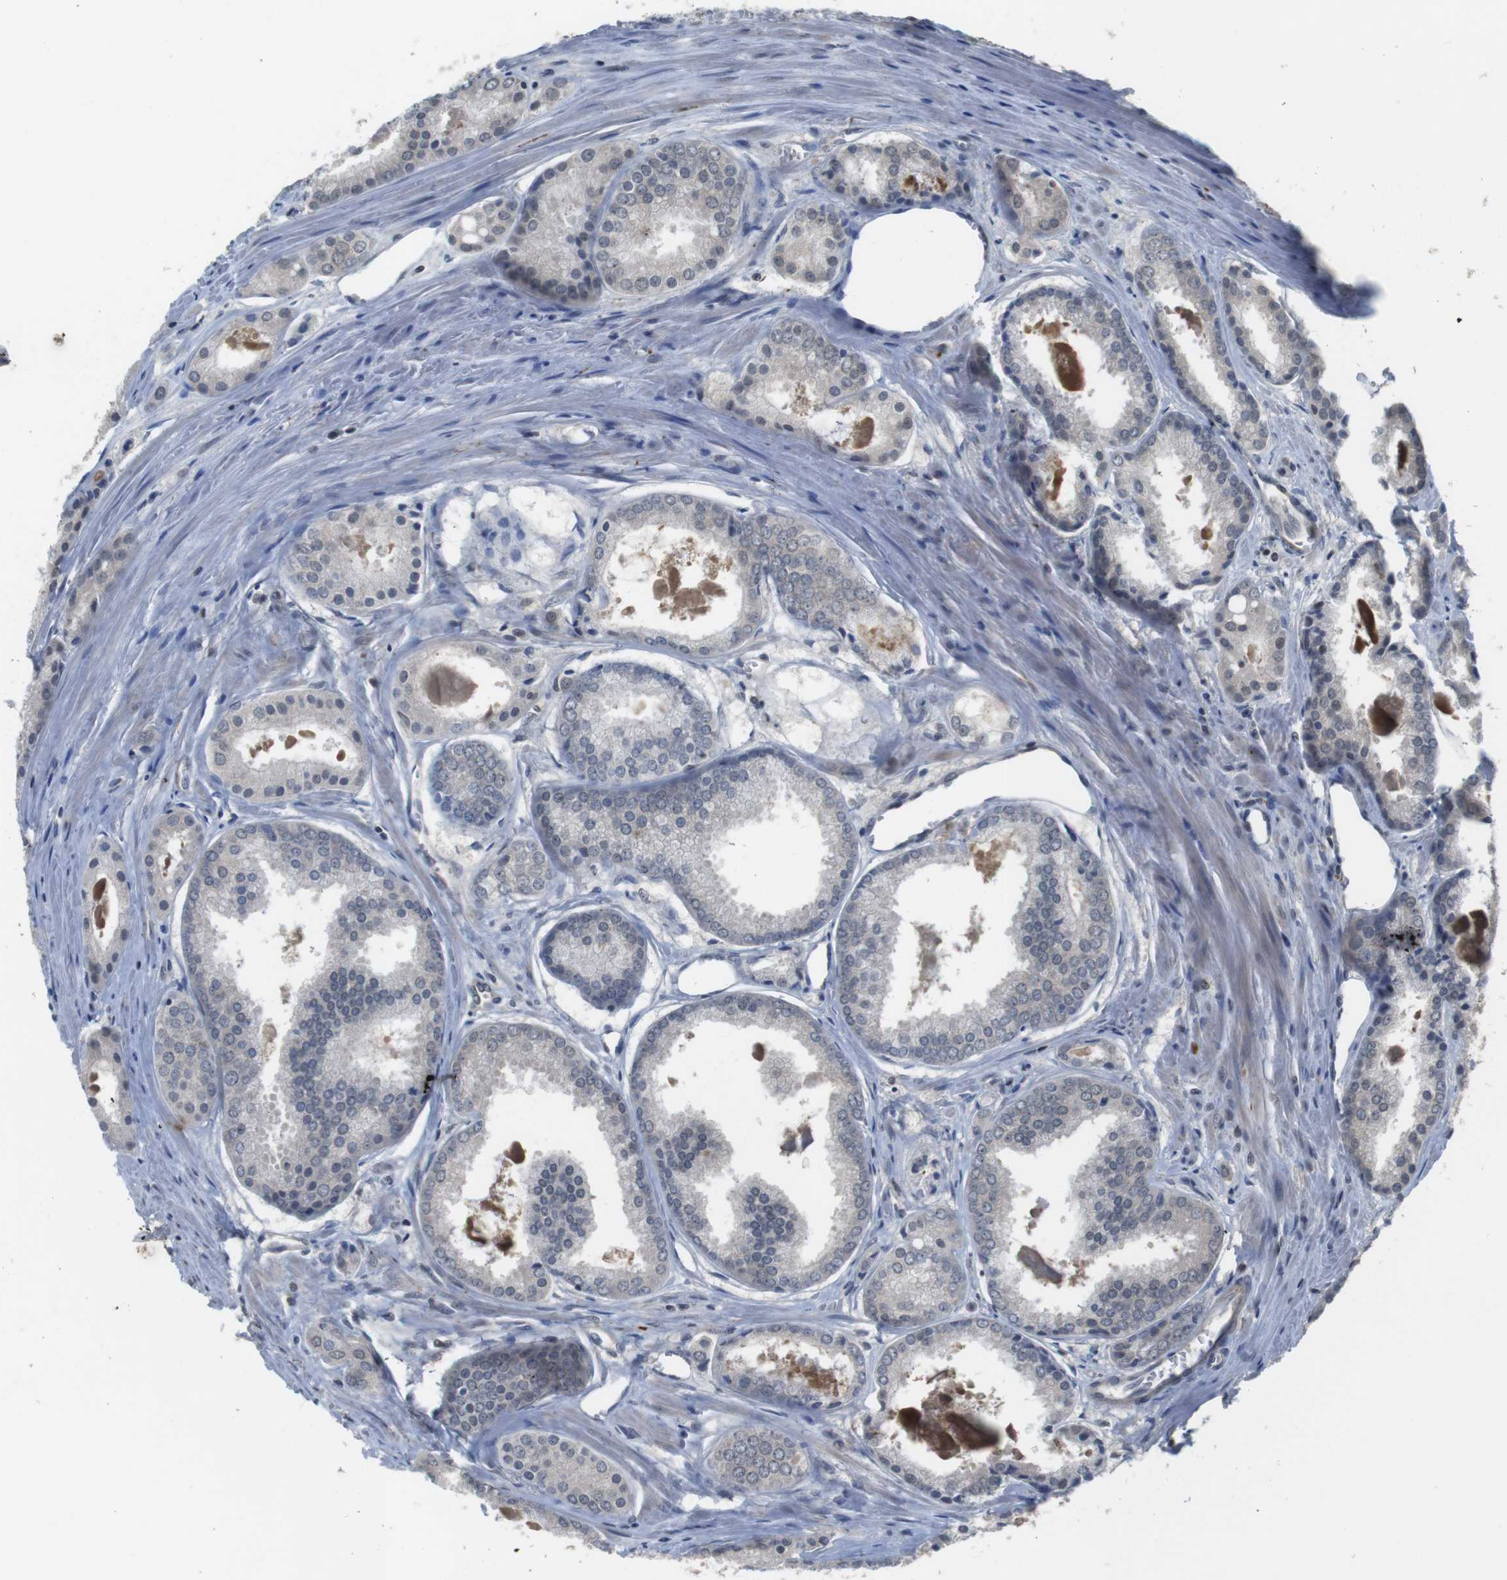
{"staining": {"intensity": "negative", "quantity": "none", "location": "none"}, "tissue": "prostate cancer", "cell_type": "Tumor cells", "image_type": "cancer", "snomed": [{"axis": "morphology", "description": "Adenocarcinoma, Low grade"}, {"axis": "topography", "description": "Prostate"}], "caption": "Prostate cancer (low-grade adenocarcinoma) was stained to show a protein in brown. There is no significant positivity in tumor cells. (Stains: DAB IHC with hematoxylin counter stain, Microscopy: brightfield microscopy at high magnification).", "gene": "FADD", "patient": {"sex": "male", "age": 64}}